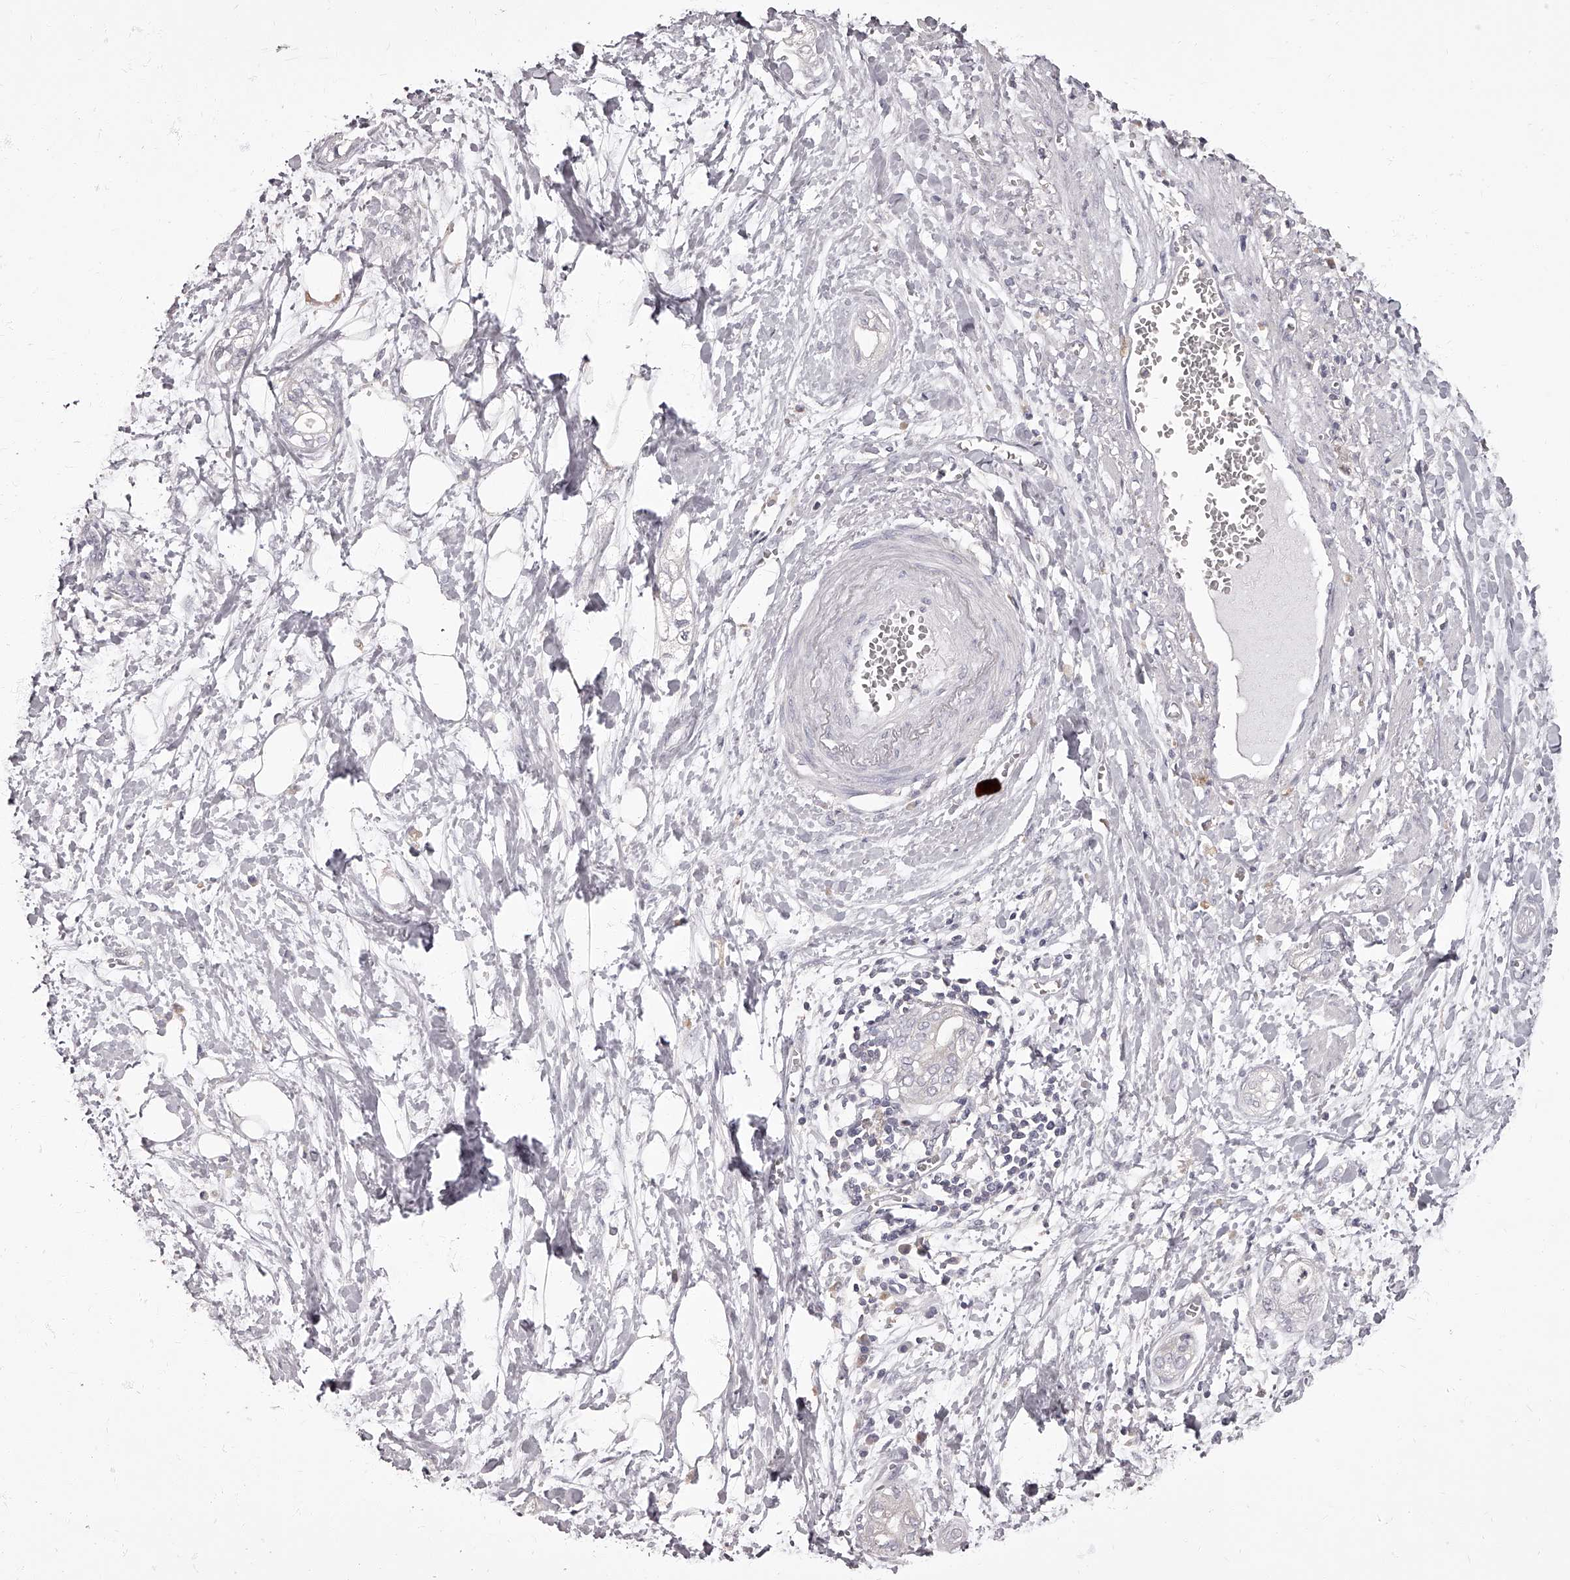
{"staining": {"intensity": "negative", "quantity": "none", "location": "none"}, "tissue": "pancreatic cancer", "cell_type": "Tumor cells", "image_type": "cancer", "snomed": [{"axis": "morphology", "description": "Adenocarcinoma, NOS"}, {"axis": "topography", "description": "Pancreas"}], "caption": "A micrograph of human pancreatic cancer (adenocarcinoma) is negative for staining in tumor cells. The staining is performed using DAB brown chromogen with nuclei counter-stained in using hematoxylin.", "gene": "APEH", "patient": {"sex": "male", "age": 68}}